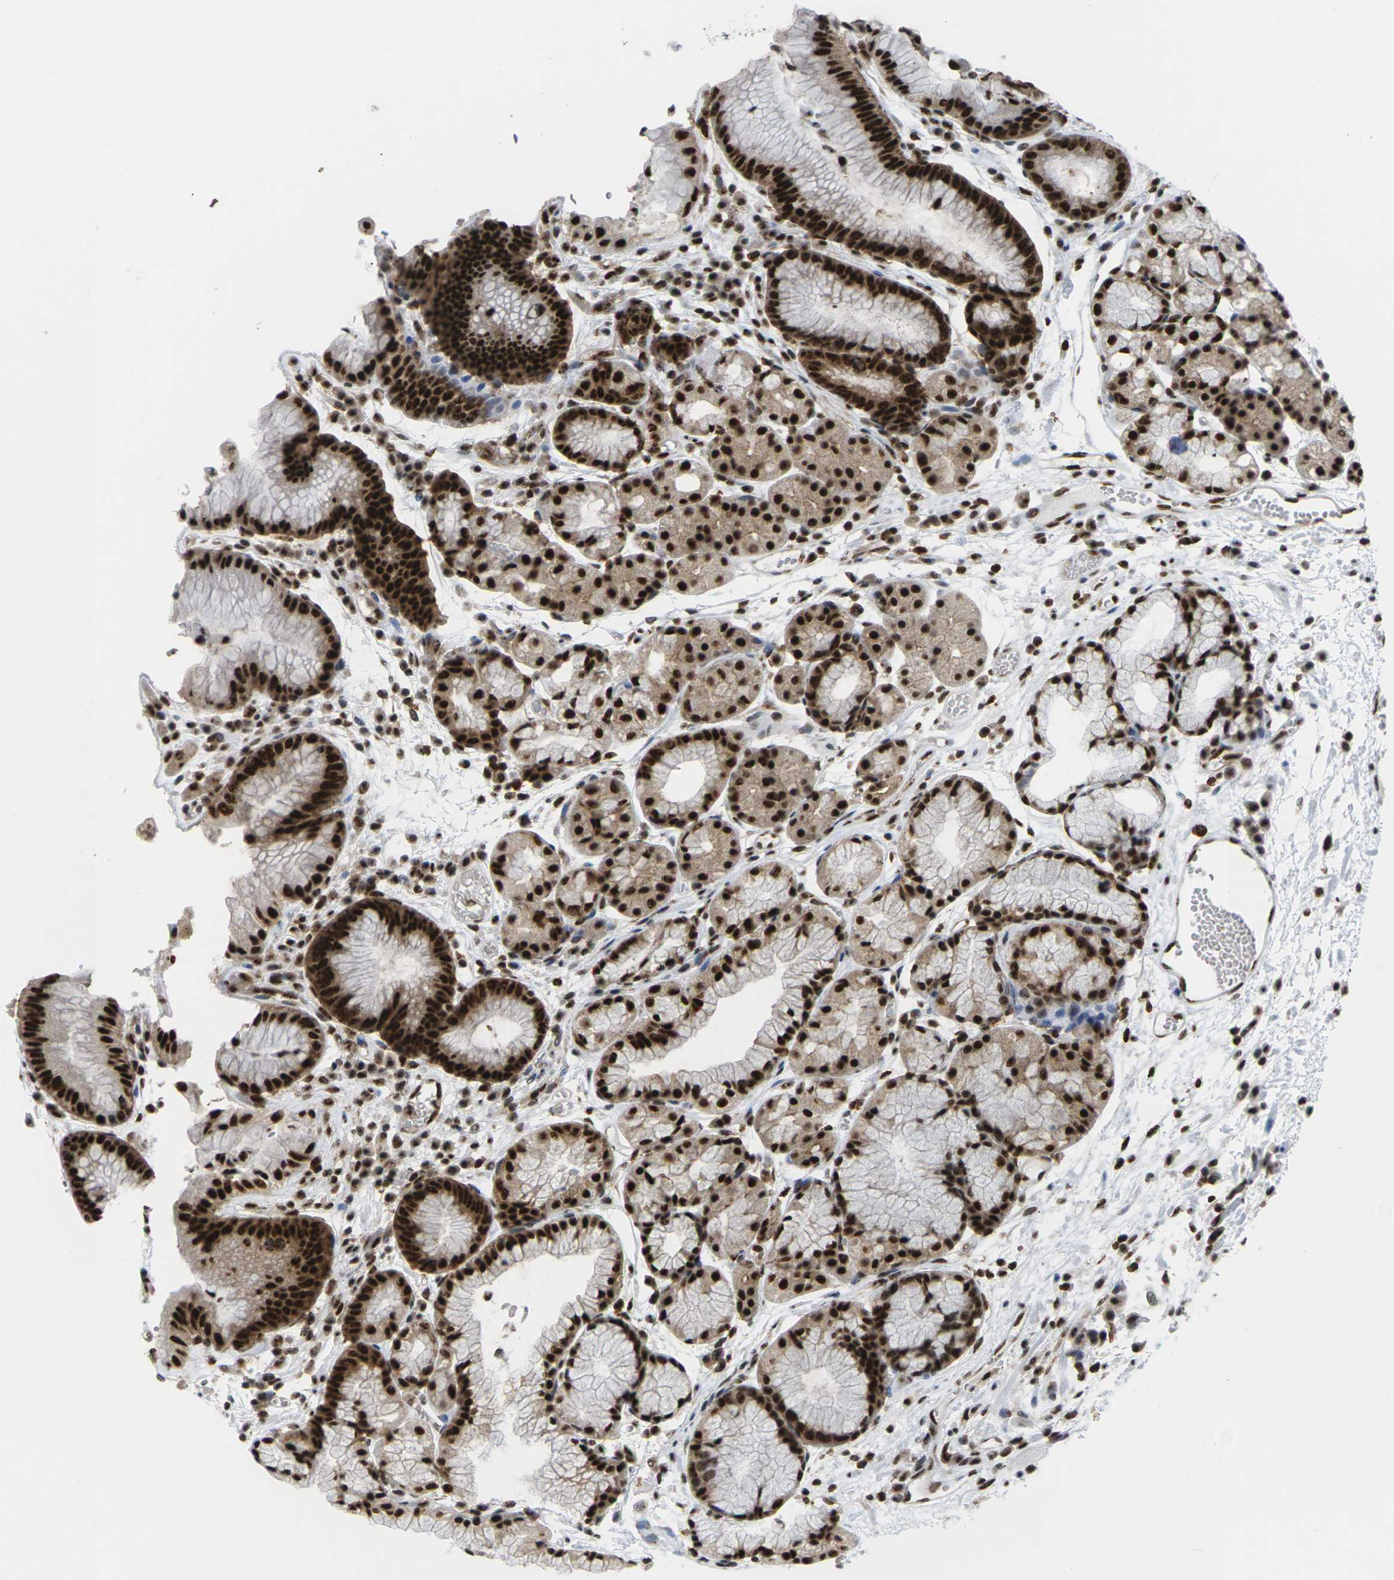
{"staining": {"intensity": "strong", "quantity": ">75%", "location": "cytoplasmic/membranous,nuclear"}, "tissue": "stomach", "cell_type": "Glandular cells", "image_type": "normal", "snomed": [{"axis": "morphology", "description": "Normal tissue, NOS"}, {"axis": "topography", "description": "Stomach, upper"}], "caption": "IHC (DAB) staining of unremarkable human stomach shows strong cytoplasmic/membranous,nuclear protein expression in about >75% of glandular cells. (IHC, brightfield microscopy, high magnification).", "gene": "MAGOH", "patient": {"sex": "male", "age": 72}}